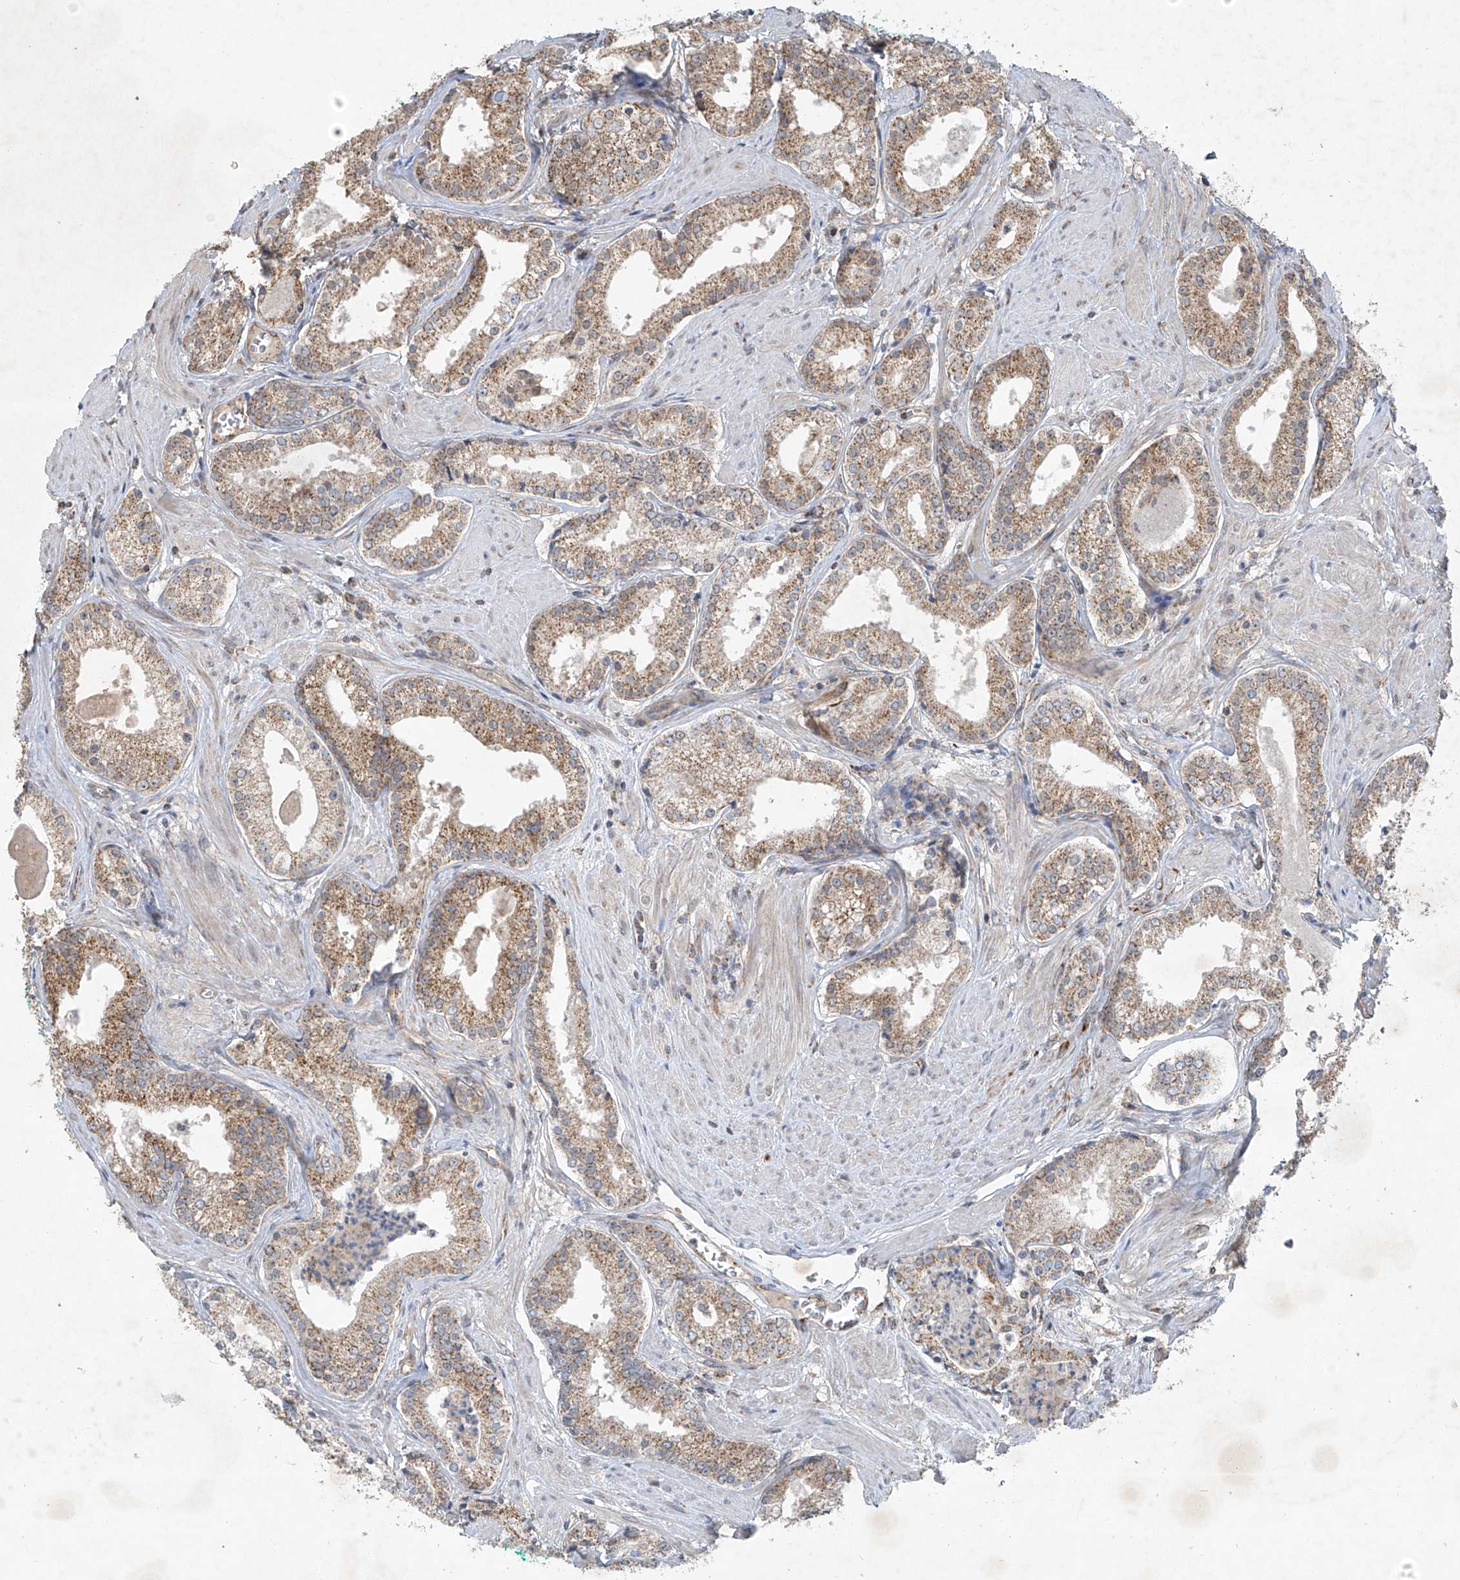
{"staining": {"intensity": "moderate", "quantity": ">75%", "location": "cytoplasmic/membranous"}, "tissue": "prostate cancer", "cell_type": "Tumor cells", "image_type": "cancer", "snomed": [{"axis": "morphology", "description": "Adenocarcinoma, Low grade"}, {"axis": "topography", "description": "Prostate"}], "caption": "Approximately >75% of tumor cells in human prostate cancer (low-grade adenocarcinoma) show moderate cytoplasmic/membranous protein positivity as visualized by brown immunohistochemical staining.", "gene": "UQCC1", "patient": {"sex": "male", "age": 54}}